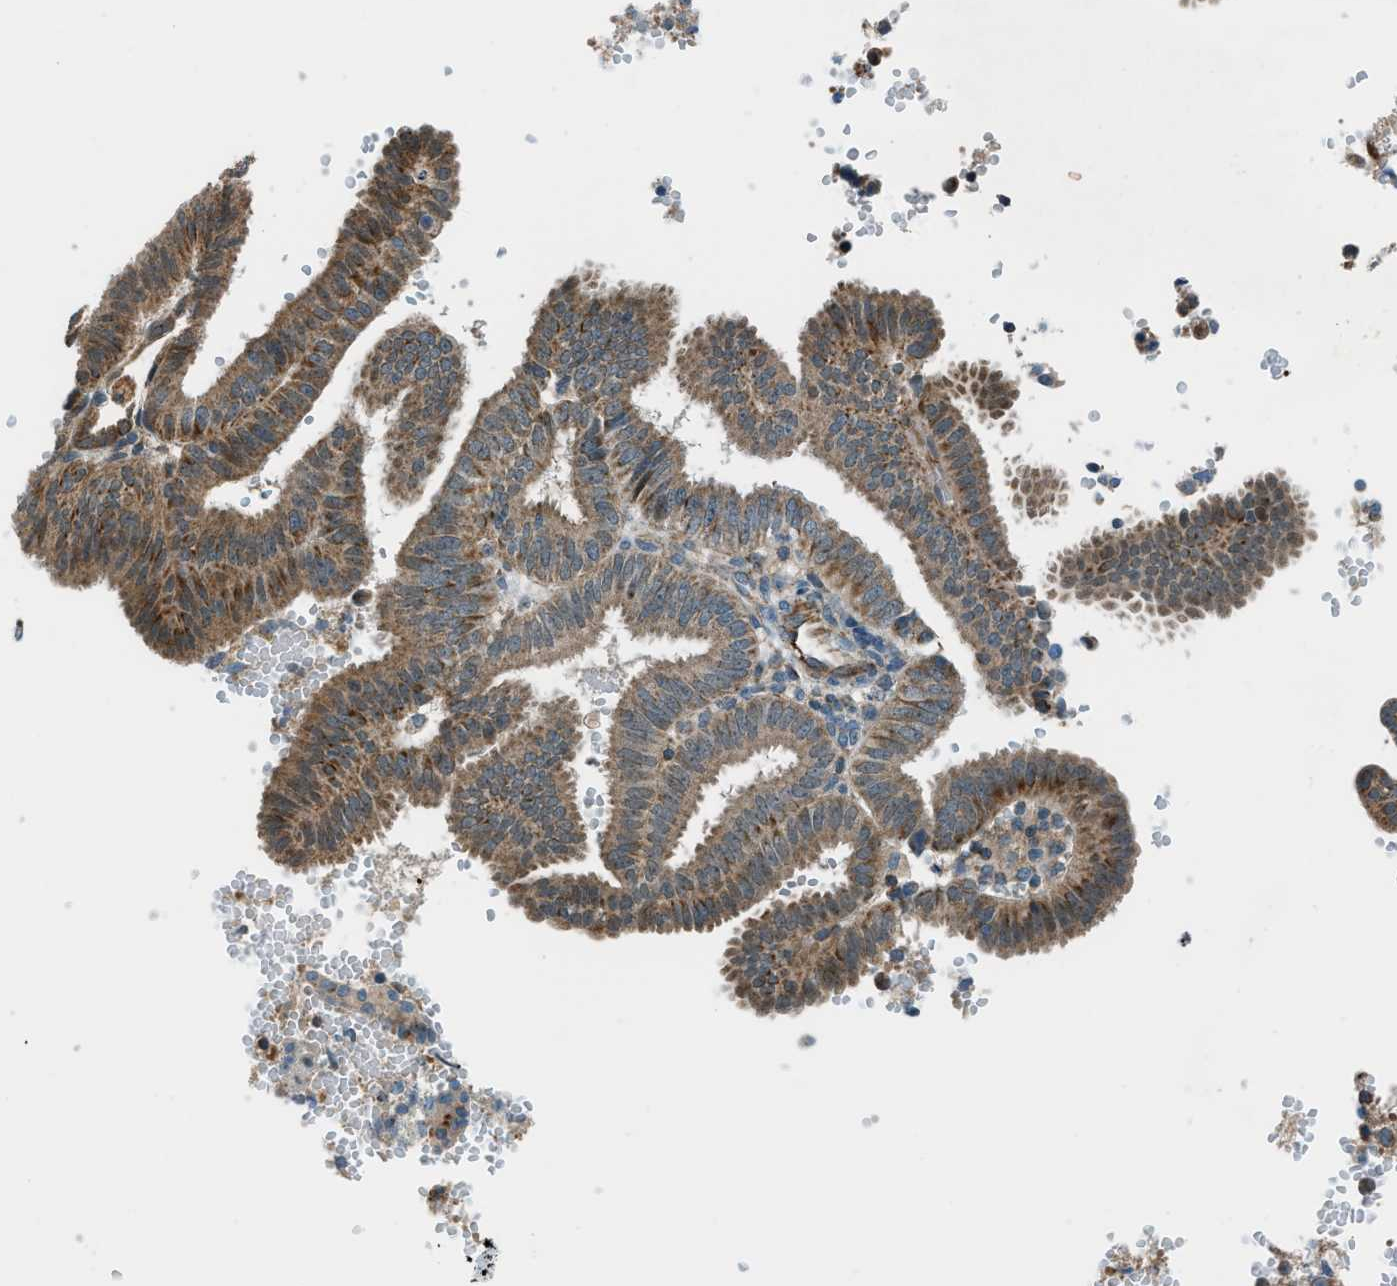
{"staining": {"intensity": "weak", "quantity": ">75%", "location": "cytoplasmic/membranous"}, "tissue": "endometrial cancer", "cell_type": "Tumor cells", "image_type": "cancer", "snomed": [{"axis": "morphology", "description": "Adenocarcinoma, NOS"}, {"axis": "topography", "description": "Endometrium"}], "caption": "Immunohistochemical staining of endometrial adenocarcinoma demonstrates weak cytoplasmic/membranous protein expression in about >75% of tumor cells.", "gene": "PIGG", "patient": {"sex": "female", "age": 58}}